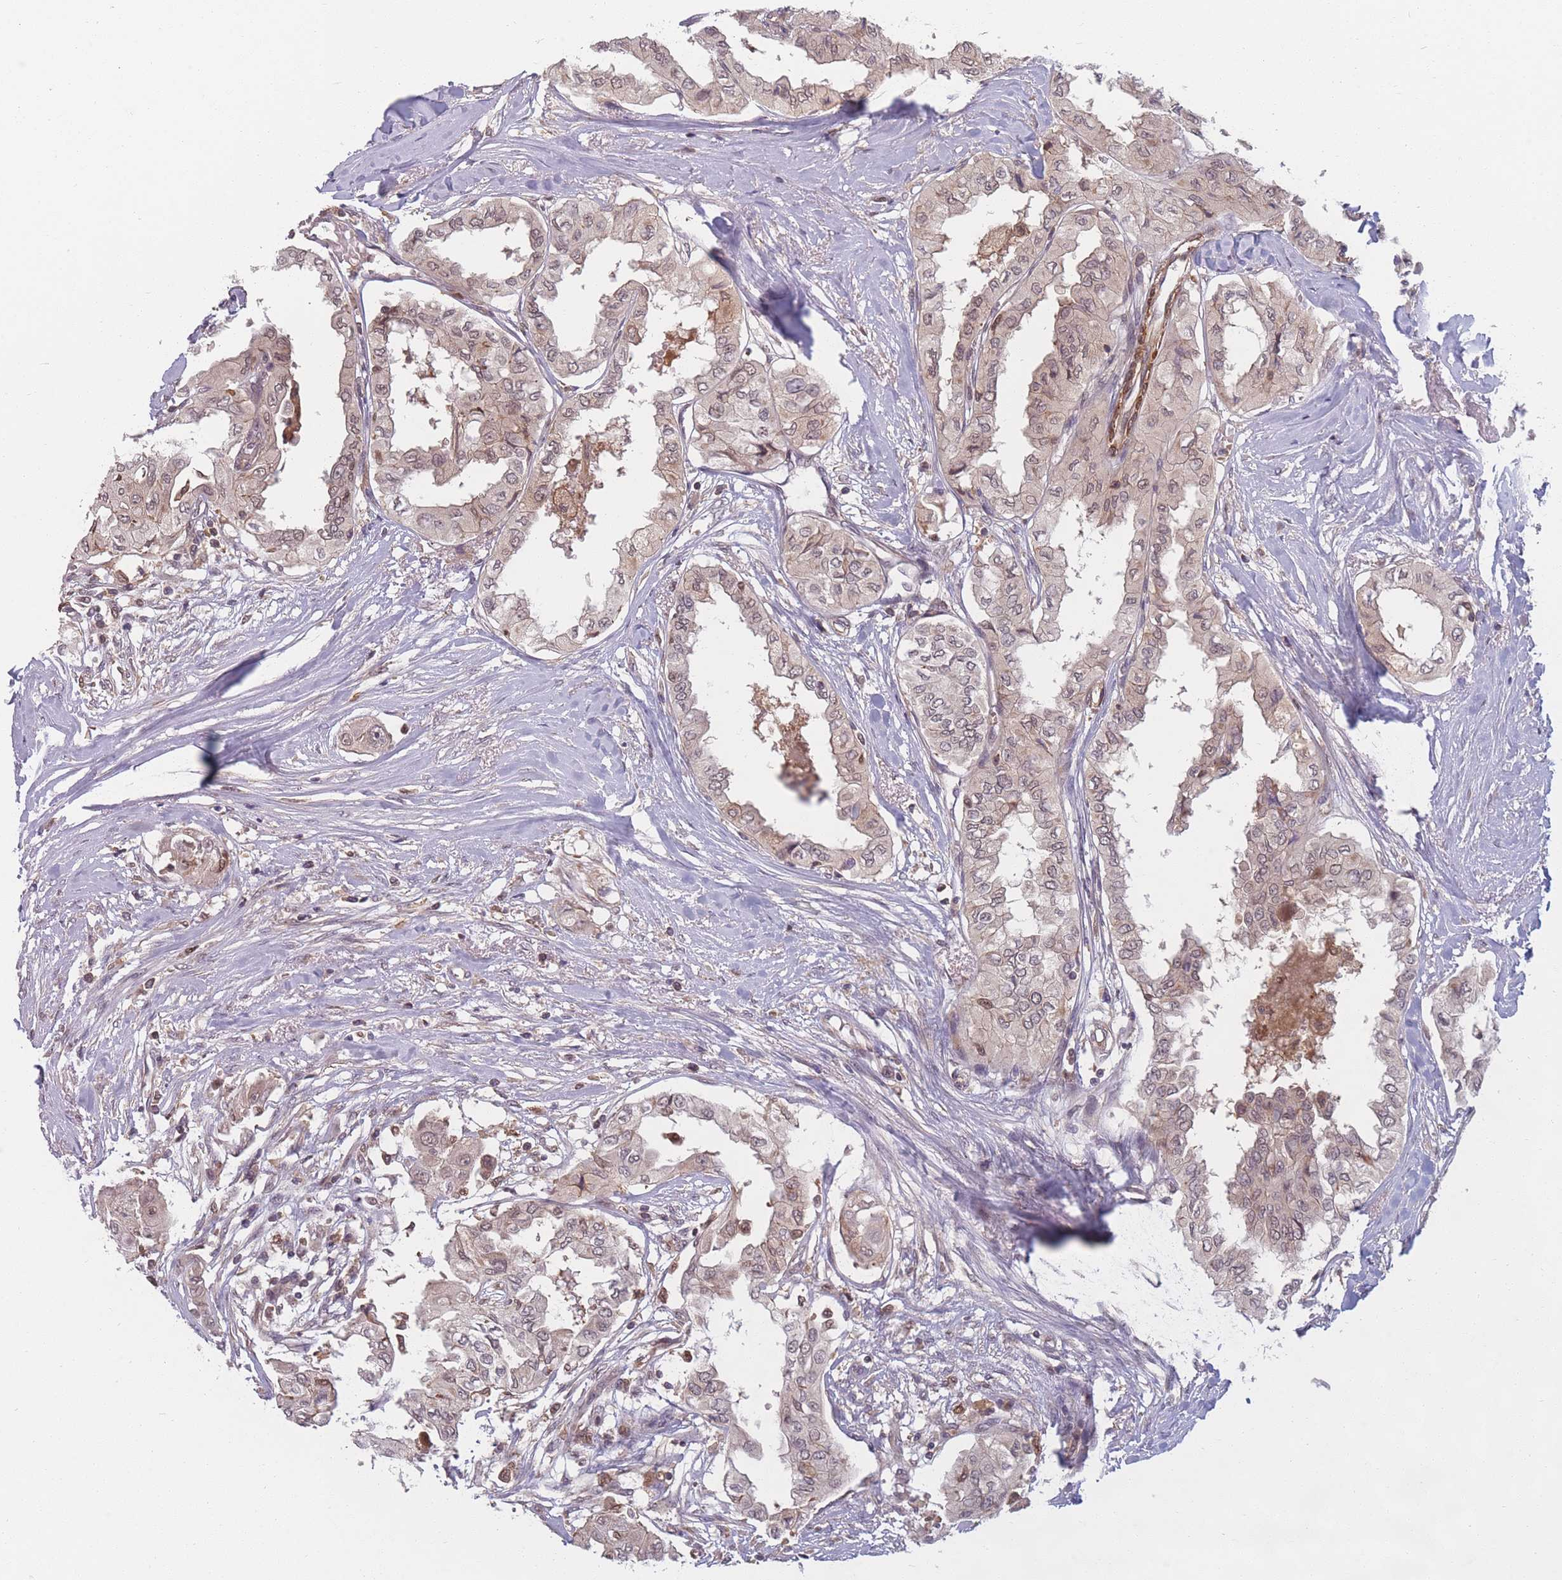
{"staining": {"intensity": "weak", "quantity": "25%-75%", "location": "cytoplasmic/membranous,nuclear"}, "tissue": "thyroid cancer", "cell_type": "Tumor cells", "image_type": "cancer", "snomed": [{"axis": "morphology", "description": "Papillary adenocarcinoma, NOS"}, {"axis": "topography", "description": "Thyroid gland"}], "caption": "Thyroid cancer tissue reveals weak cytoplasmic/membranous and nuclear positivity in about 25%-75% of tumor cells (DAB (3,3'-diaminobenzidine) IHC, brown staining for protein, blue staining for nuclei).", "gene": "FAM153A", "patient": {"sex": "female", "age": 59}}